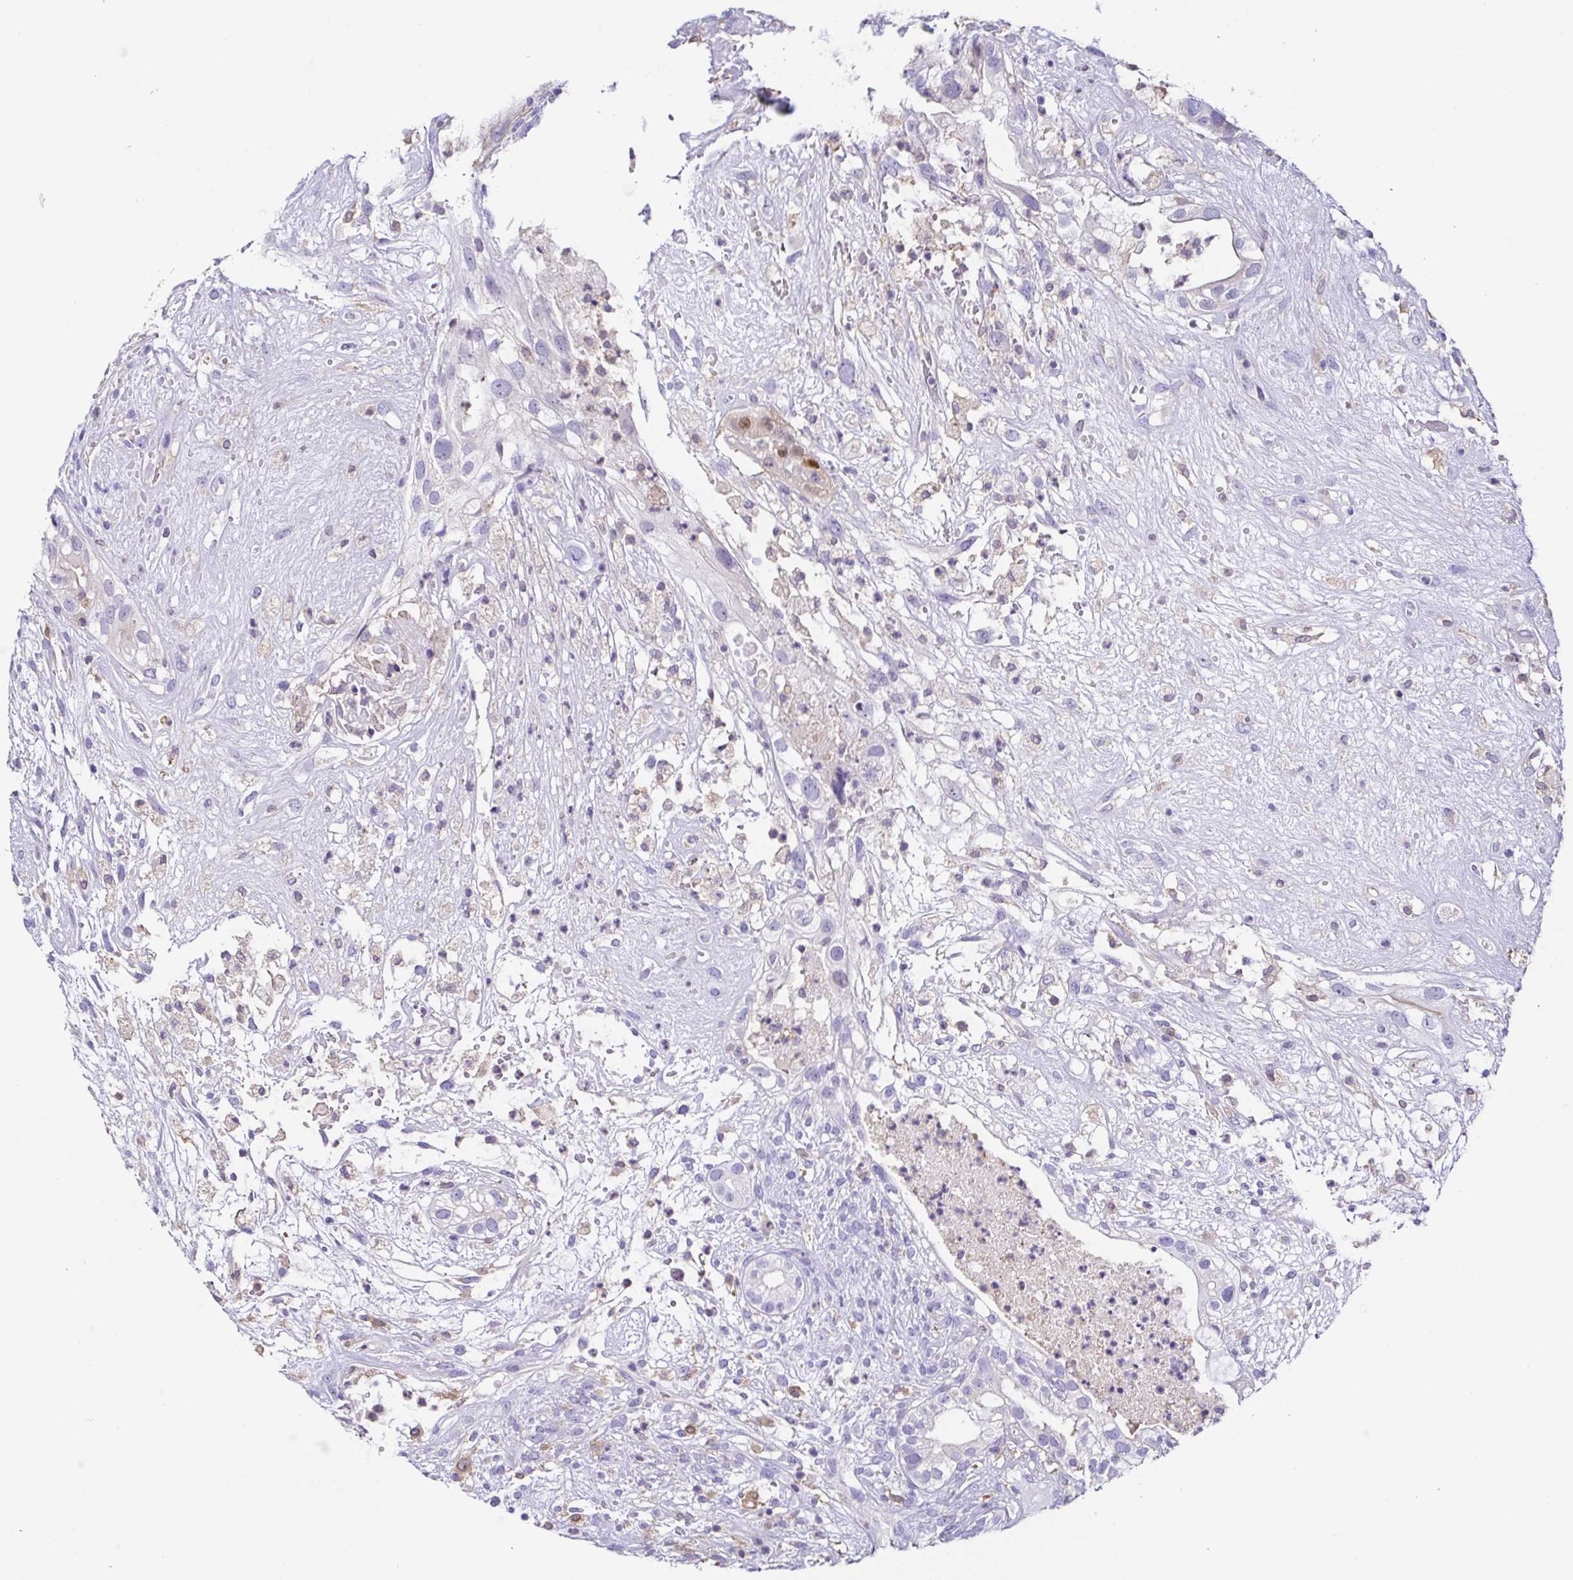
{"staining": {"intensity": "negative", "quantity": "none", "location": "none"}, "tissue": "testis cancer", "cell_type": "Tumor cells", "image_type": "cancer", "snomed": [{"axis": "morphology", "description": "Seminoma, NOS"}, {"axis": "morphology", "description": "Carcinoma, Embryonal, NOS"}, {"axis": "topography", "description": "Testis"}], "caption": "Immunohistochemistry histopathology image of neoplastic tissue: human testis embryonal carcinoma stained with DAB exhibits no significant protein staining in tumor cells. (Immunohistochemistry, brightfield microscopy, high magnification).", "gene": "ANXA10", "patient": {"sex": "male", "age": 41}}